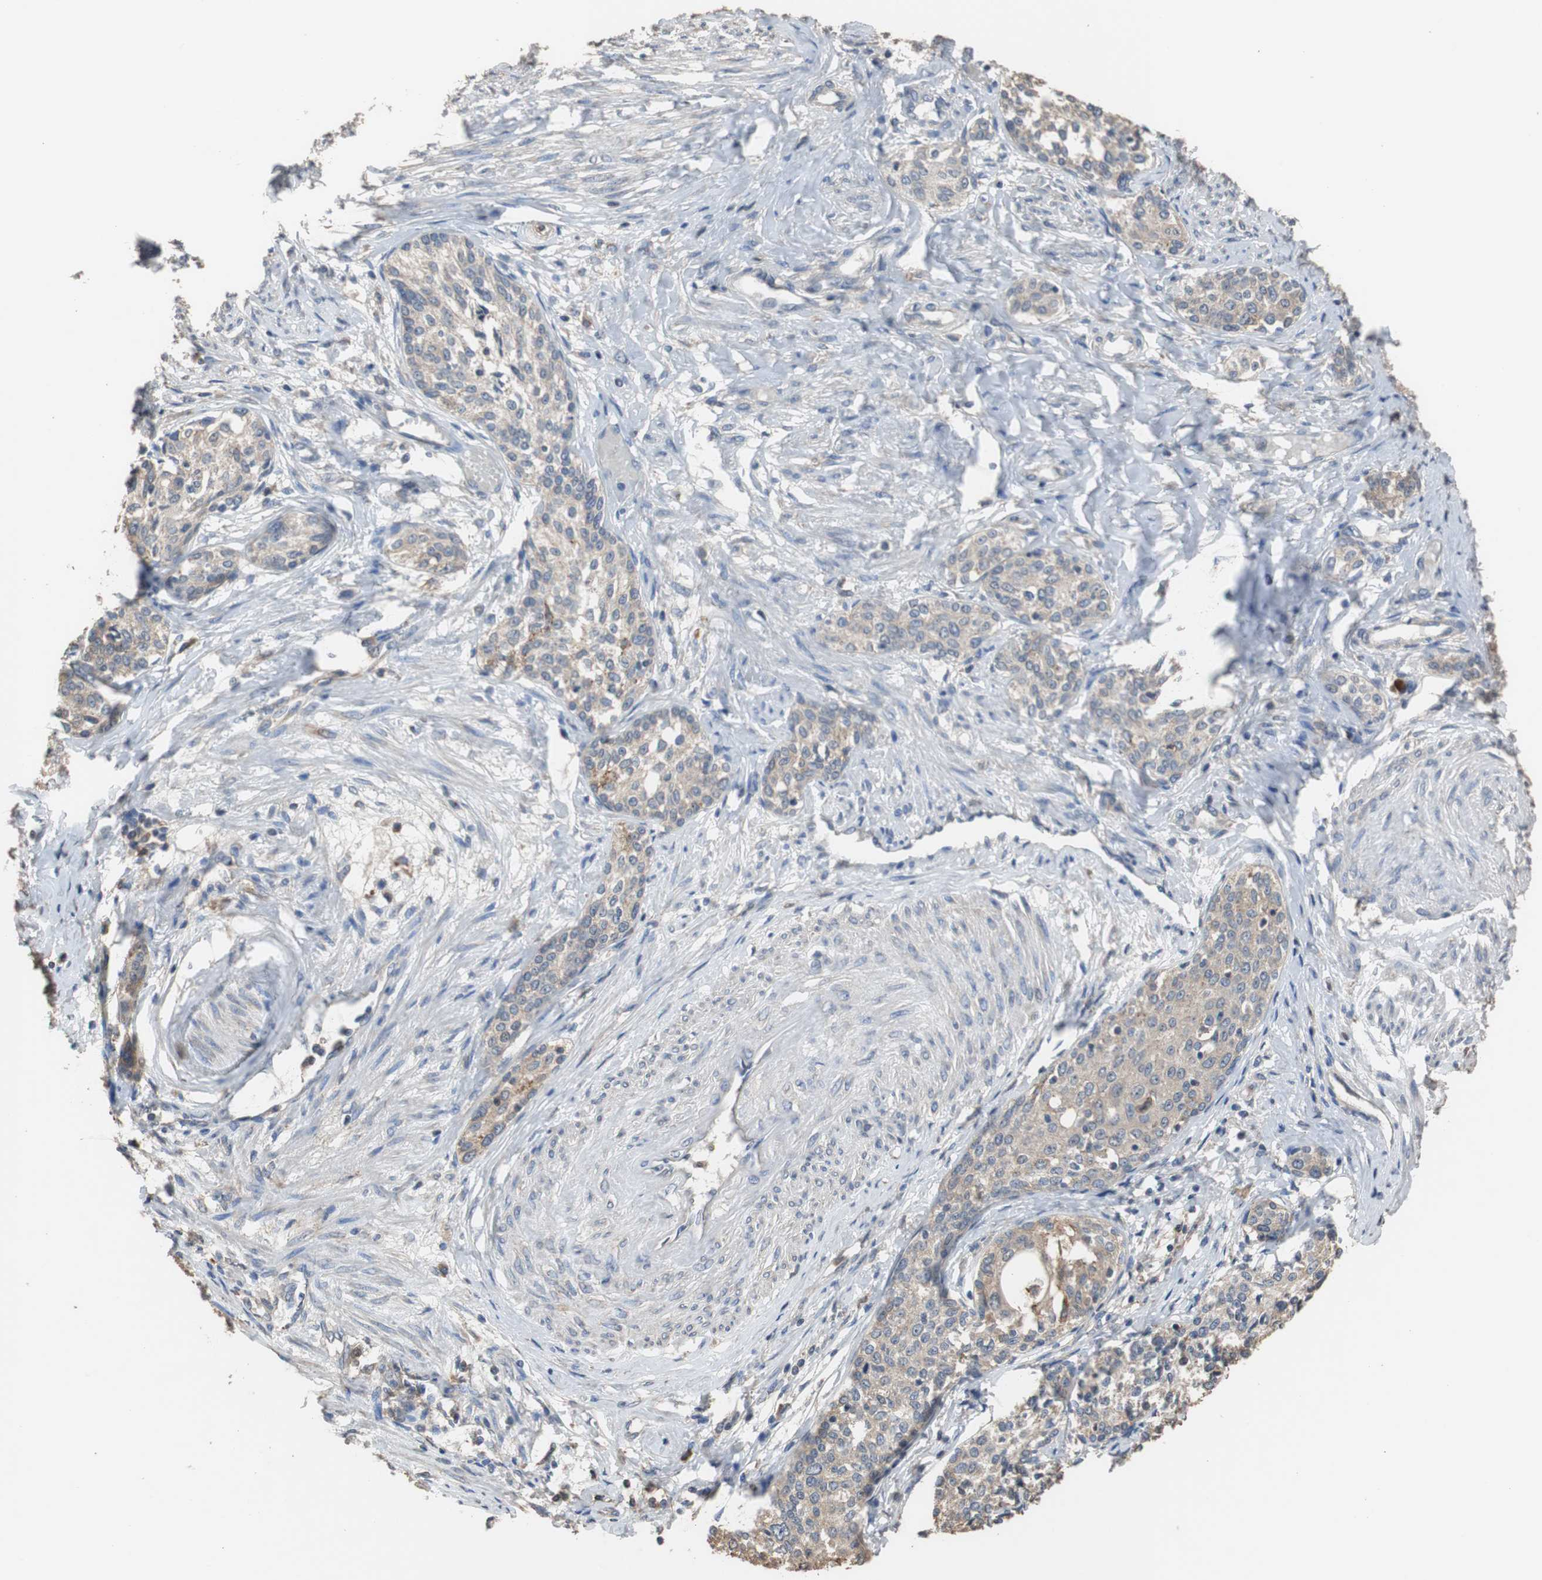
{"staining": {"intensity": "weak", "quantity": ">75%", "location": "cytoplasmic/membranous"}, "tissue": "cervical cancer", "cell_type": "Tumor cells", "image_type": "cancer", "snomed": [{"axis": "morphology", "description": "Squamous cell carcinoma, NOS"}, {"axis": "morphology", "description": "Adenocarcinoma, NOS"}, {"axis": "topography", "description": "Cervix"}], "caption": "Approximately >75% of tumor cells in human cervical cancer exhibit weak cytoplasmic/membranous protein expression as visualized by brown immunohistochemical staining.", "gene": "SCIMP", "patient": {"sex": "female", "age": 52}}